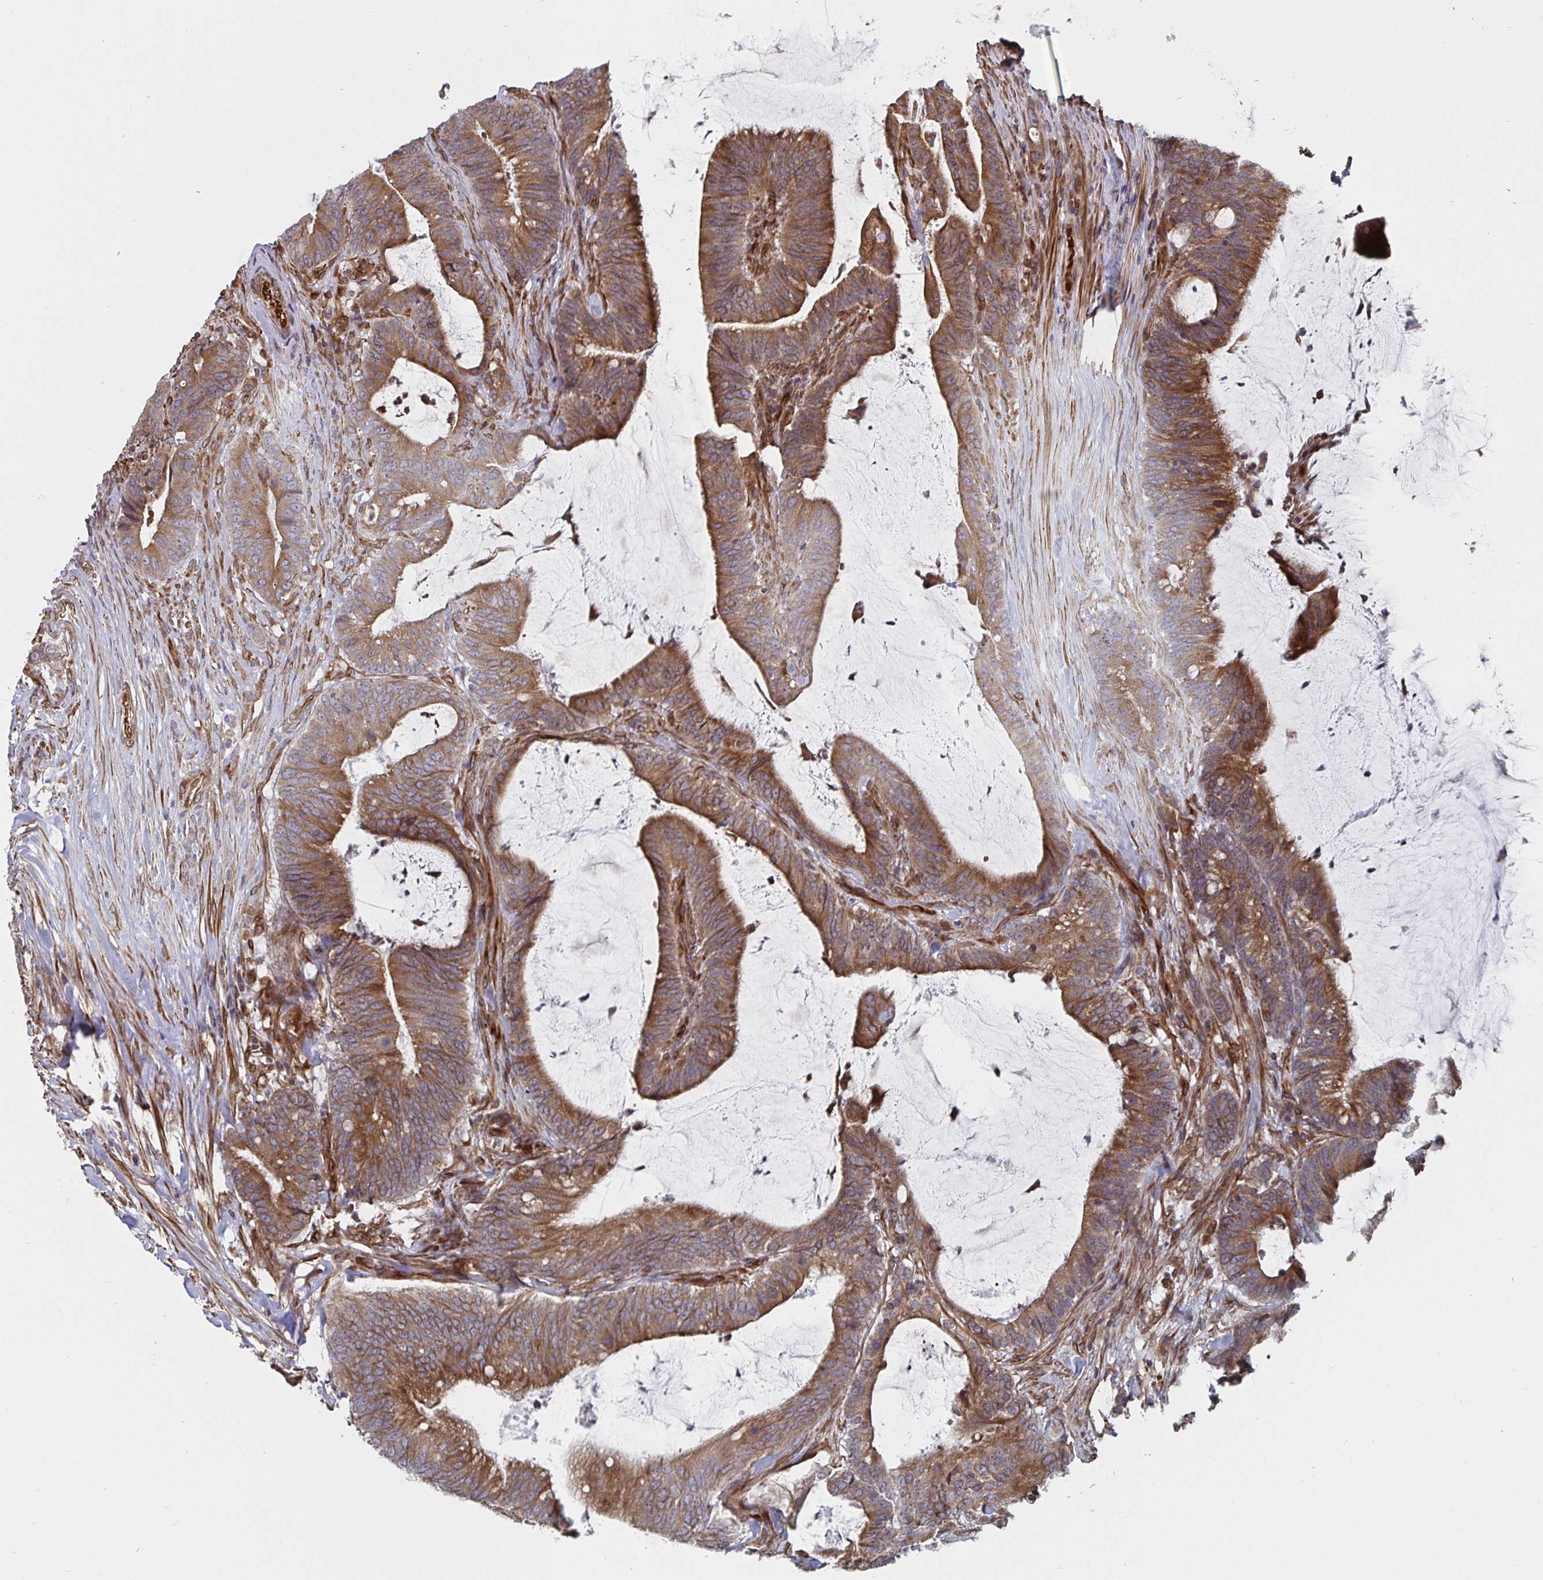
{"staining": {"intensity": "moderate", "quantity": ">75%", "location": "cytoplasmic/membranous"}, "tissue": "colorectal cancer", "cell_type": "Tumor cells", "image_type": "cancer", "snomed": [{"axis": "morphology", "description": "Adenocarcinoma, NOS"}, {"axis": "topography", "description": "Colon"}], "caption": "Immunohistochemical staining of adenocarcinoma (colorectal) exhibits medium levels of moderate cytoplasmic/membranous protein positivity in approximately >75% of tumor cells.", "gene": "BCAP29", "patient": {"sex": "female", "age": 43}}